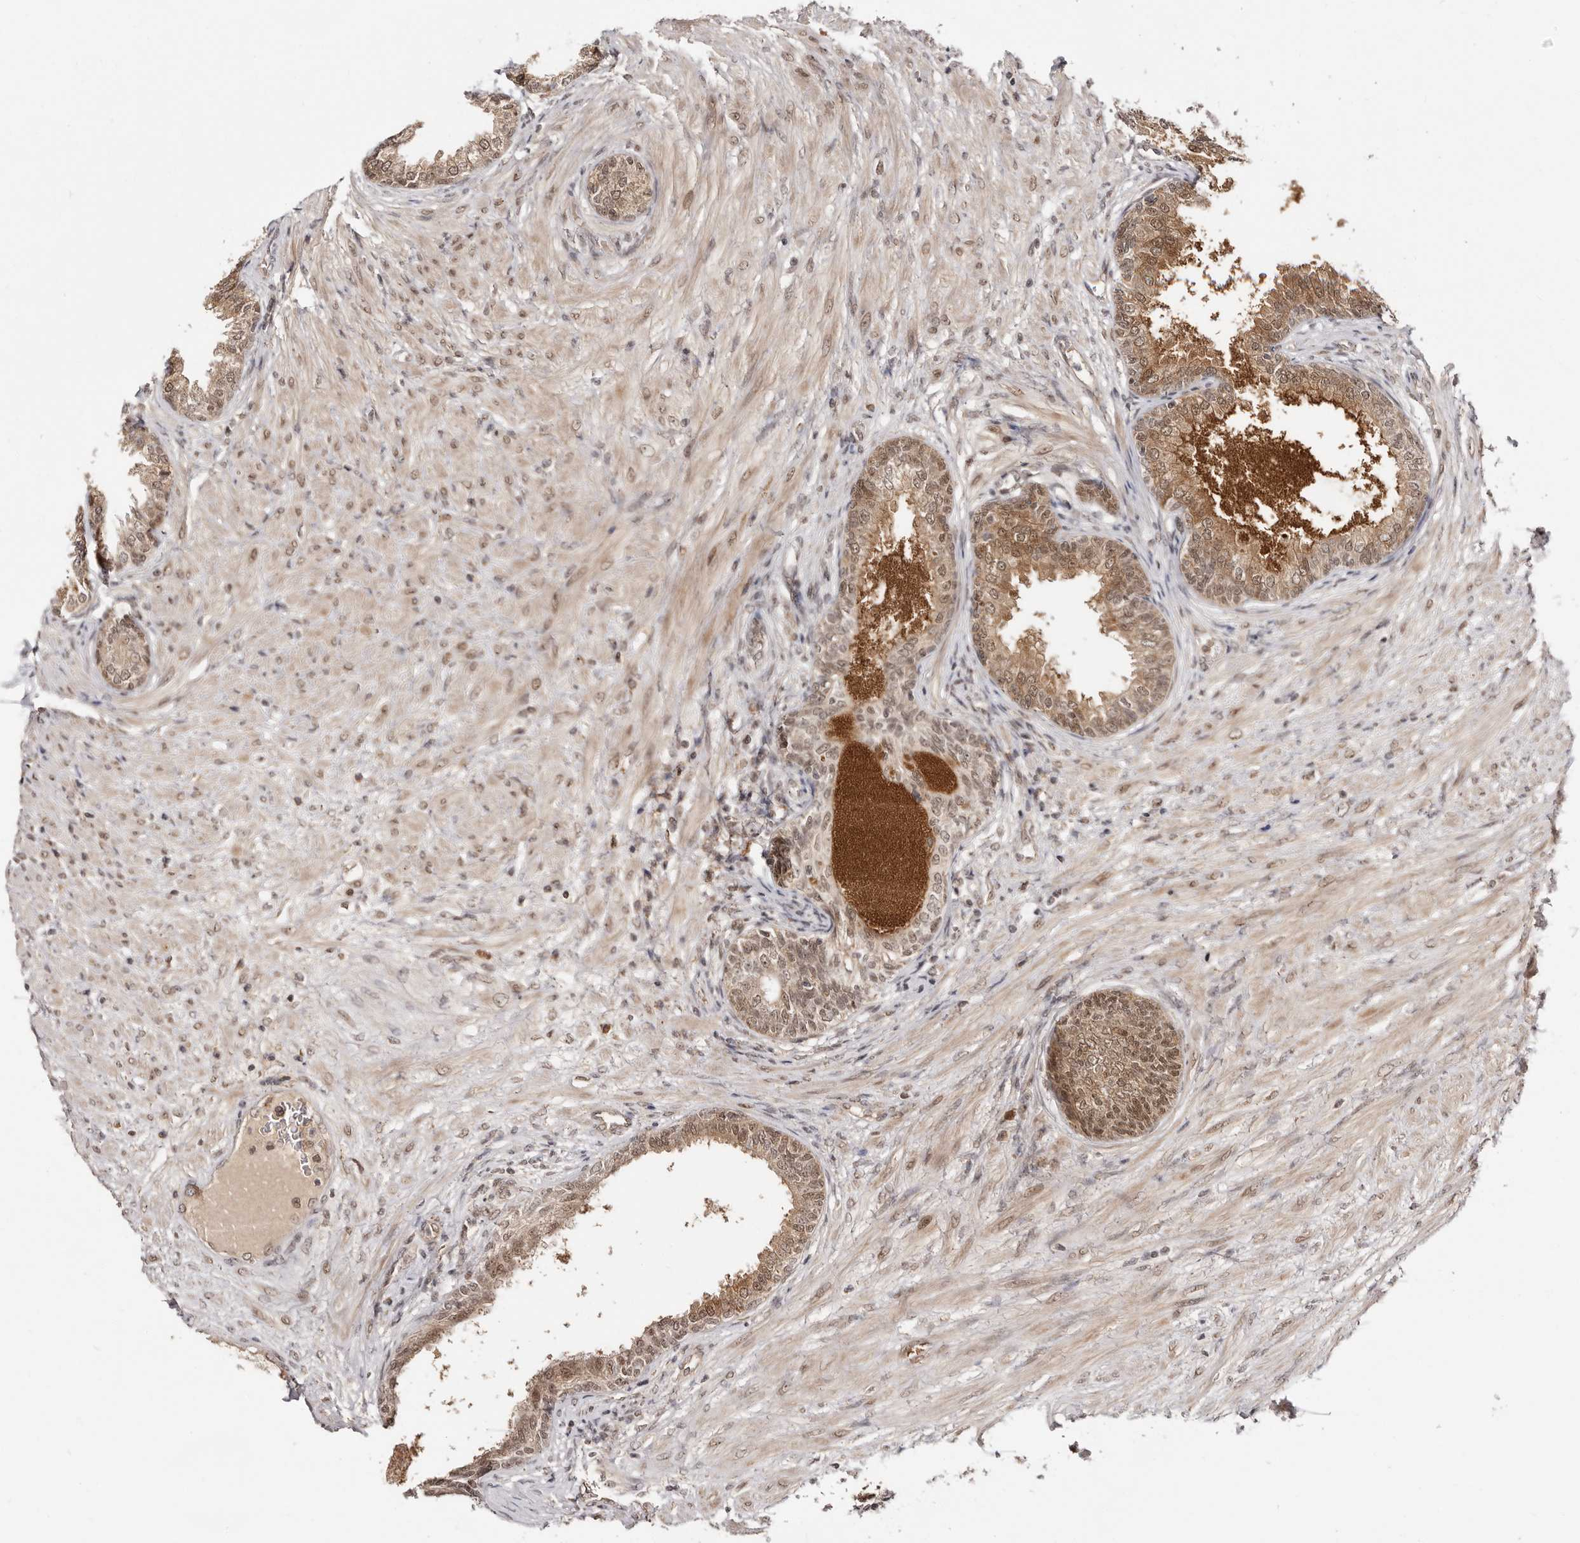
{"staining": {"intensity": "moderate", "quantity": ">75%", "location": "cytoplasmic/membranous,nuclear"}, "tissue": "prostate", "cell_type": "Glandular cells", "image_type": "normal", "snomed": [{"axis": "morphology", "description": "Normal tissue, NOS"}, {"axis": "topography", "description": "Prostate"}], "caption": "Moderate cytoplasmic/membranous,nuclear positivity is present in approximately >75% of glandular cells in unremarkable prostate. The staining was performed using DAB, with brown indicating positive protein expression. Nuclei are stained blue with hematoxylin.", "gene": "MED8", "patient": {"sex": "male", "age": 76}}